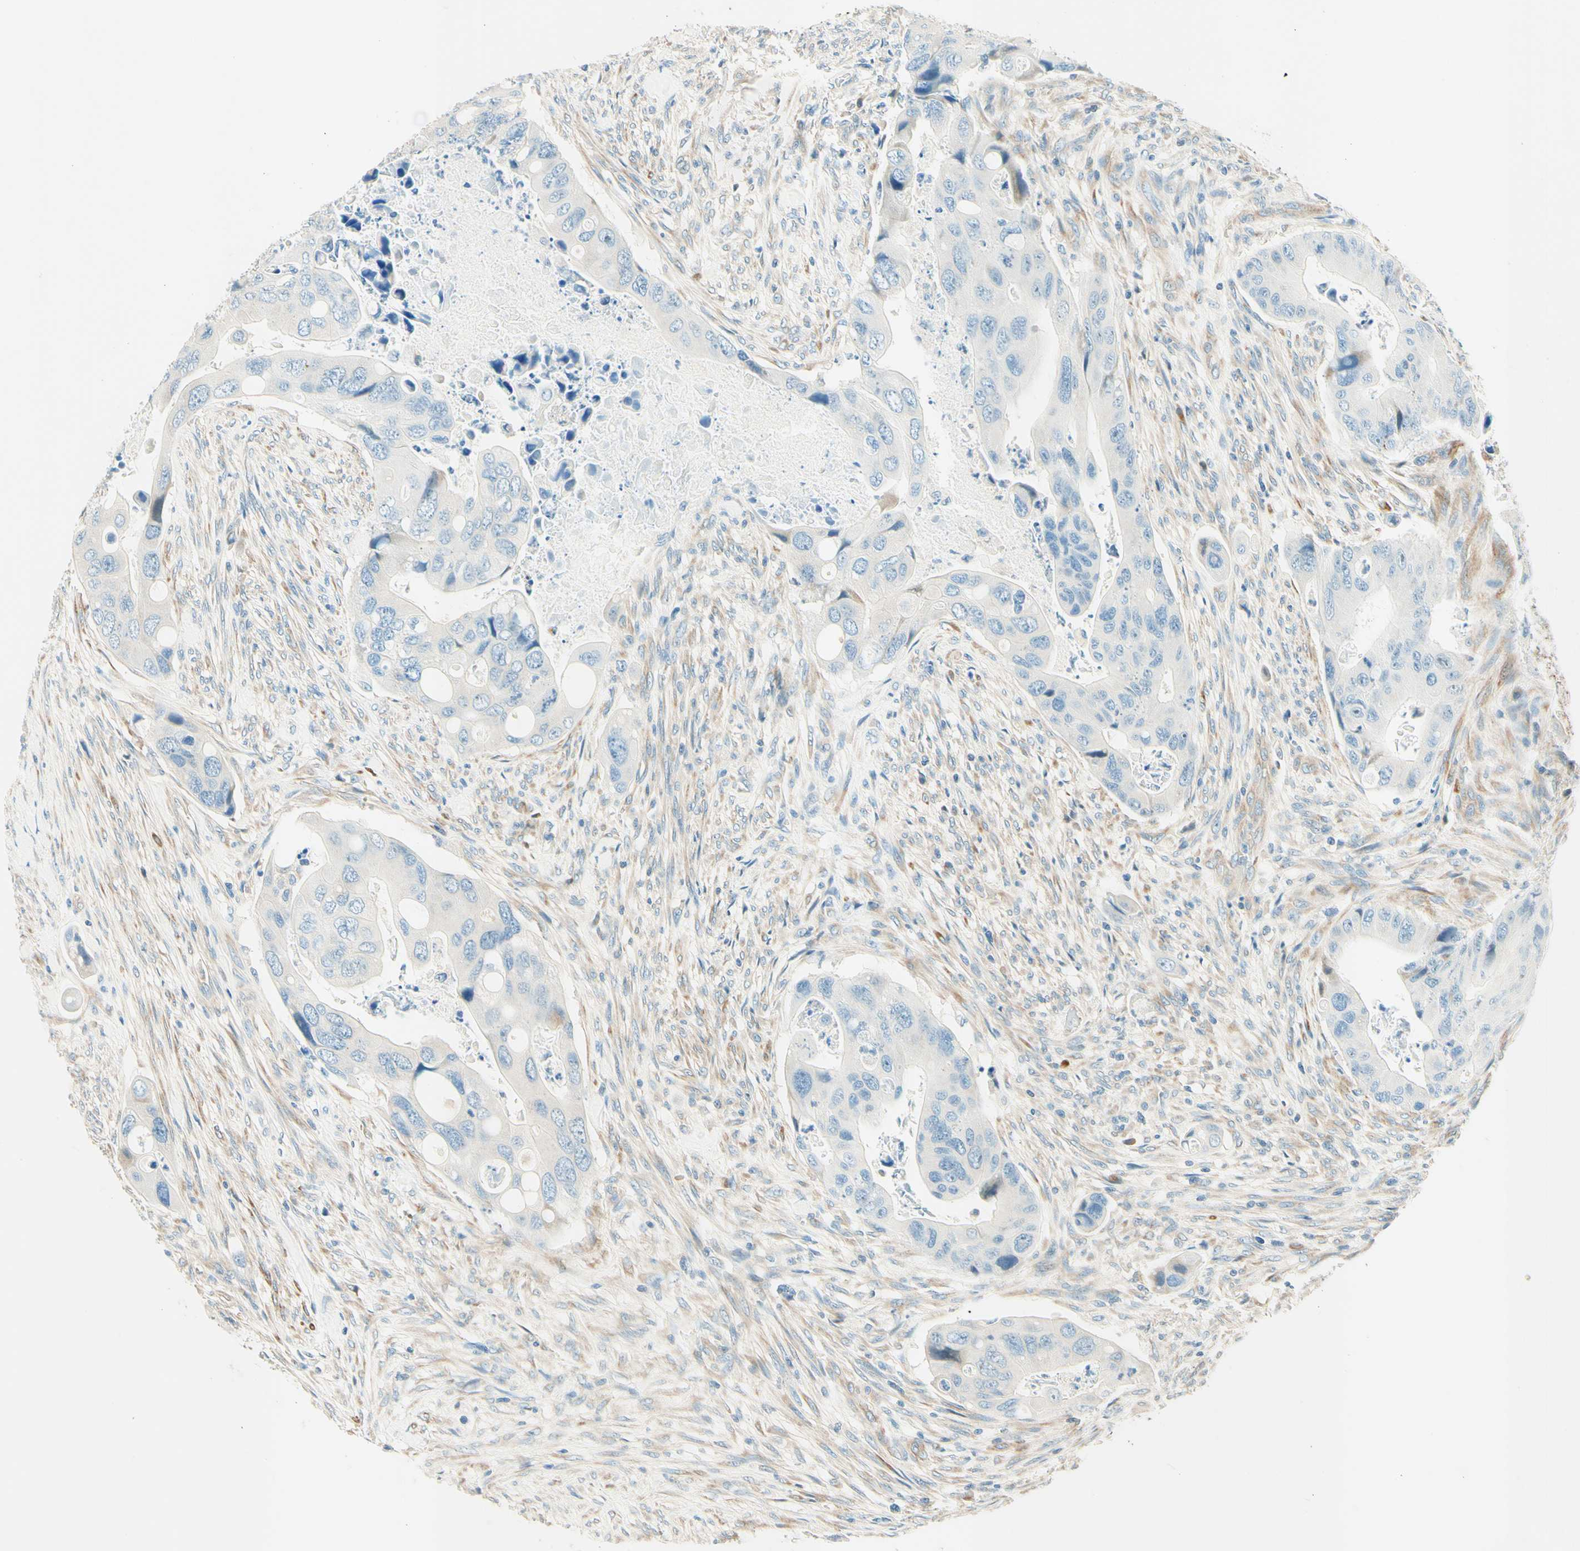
{"staining": {"intensity": "negative", "quantity": "none", "location": "none"}, "tissue": "colorectal cancer", "cell_type": "Tumor cells", "image_type": "cancer", "snomed": [{"axis": "morphology", "description": "Adenocarcinoma, NOS"}, {"axis": "topography", "description": "Rectum"}], "caption": "DAB (3,3'-diaminobenzidine) immunohistochemical staining of human colorectal cancer demonstrates no significant staining in tumor cells. (Immunohistochemistry, brightfield microscopy, high magnification).", "gene": "TAOK2", "patient": {"sex": "female", "age": 57}}